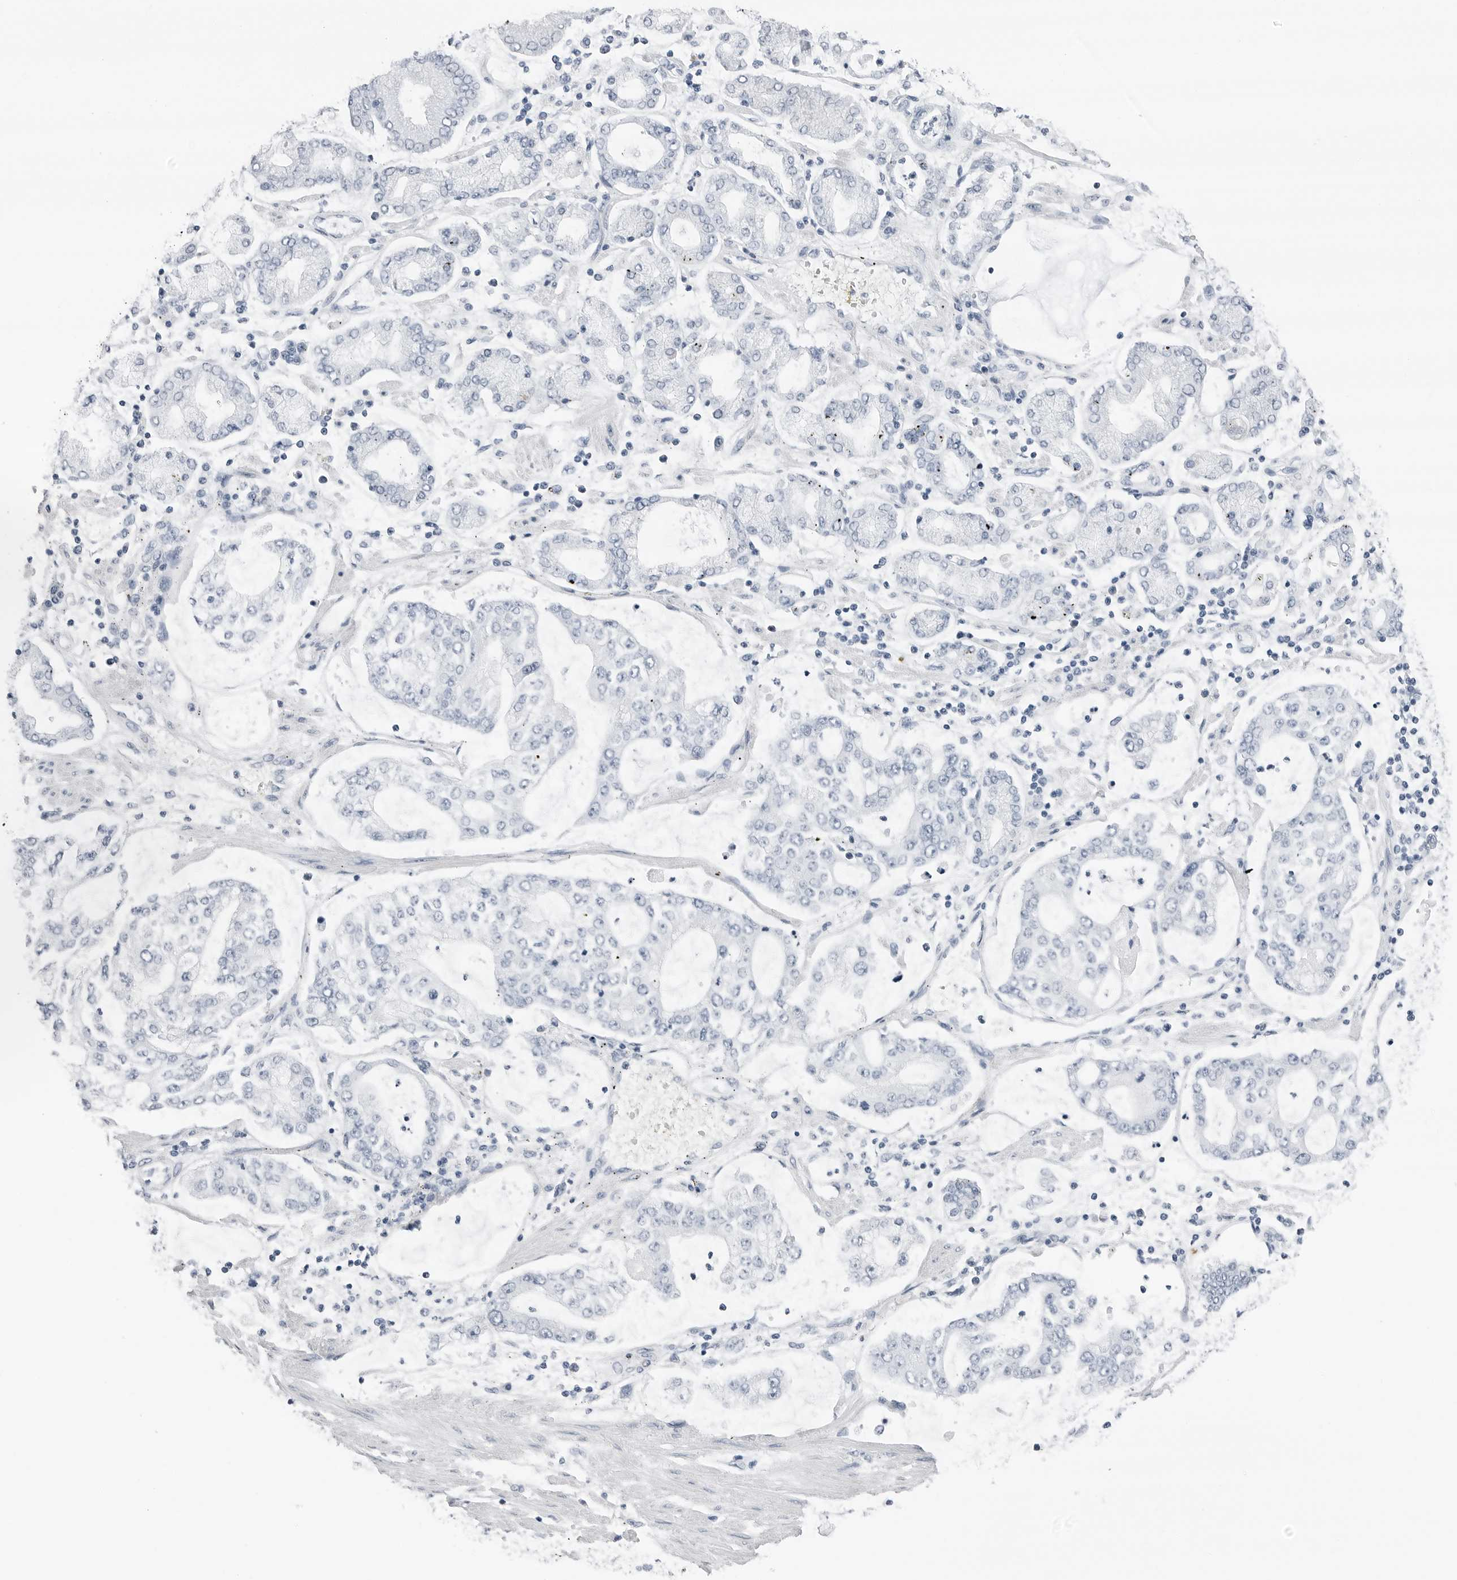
{"staining": {"intensity": "negative", "quantity": "none", "location": "none"}, "tissue": "stomach cancer", "cell_type": "Tumor cells", "image_type": "cancer", "snomed": [{"axis": "morphology", "description": "Adenocarcinoma, NOS"}, {"axis": "topography", "description": "Stomach"}], "caption": "Immunohistochemistry of stomach cancer exhibits no expression in tumor cells. (Stains: DAB (3,3'-diaminobenzidine) IHC with hematoxylin counter stain, Microscopy: brightfield microscopy at high magnification).", "gene": "SLPI", "patient": {"sex": "male", "age": 76}}